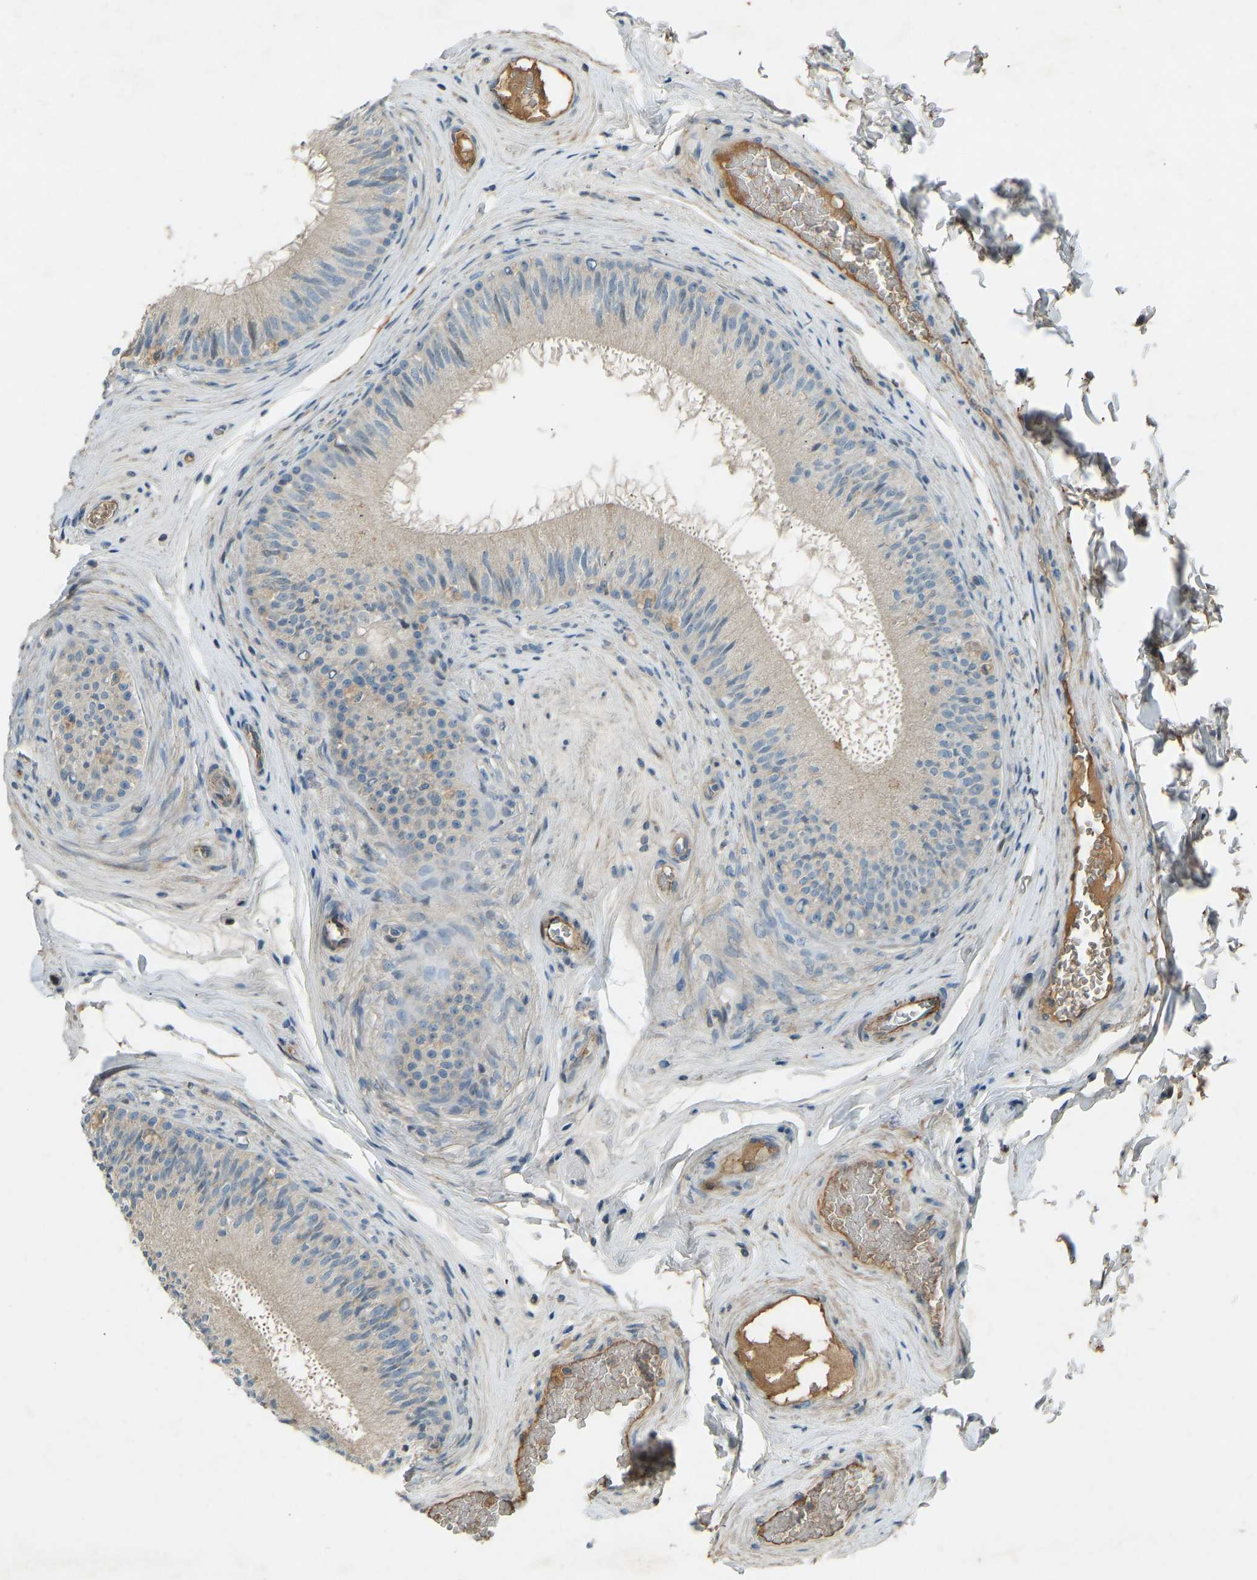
{"staining": {"intensity": "negative", "quantity": "none", "location": "none"}, "tissue": "epididymis", "cell_type": "Glandular cells", "image_type": "normal", "snomed": [{"axis": "morphology", "description": "Normal tissue, NOS"}, {"axis": "topography", "description": "Testis"}, {"axis": "topography", "description": "Epididymis"}], "caption": "This is an immunohistochemistry histopathology image of benign epididymis. There is no positivity in glandular cells.", "gene": "FBLN2", "patient": {"sex": "male", "age": 36}}